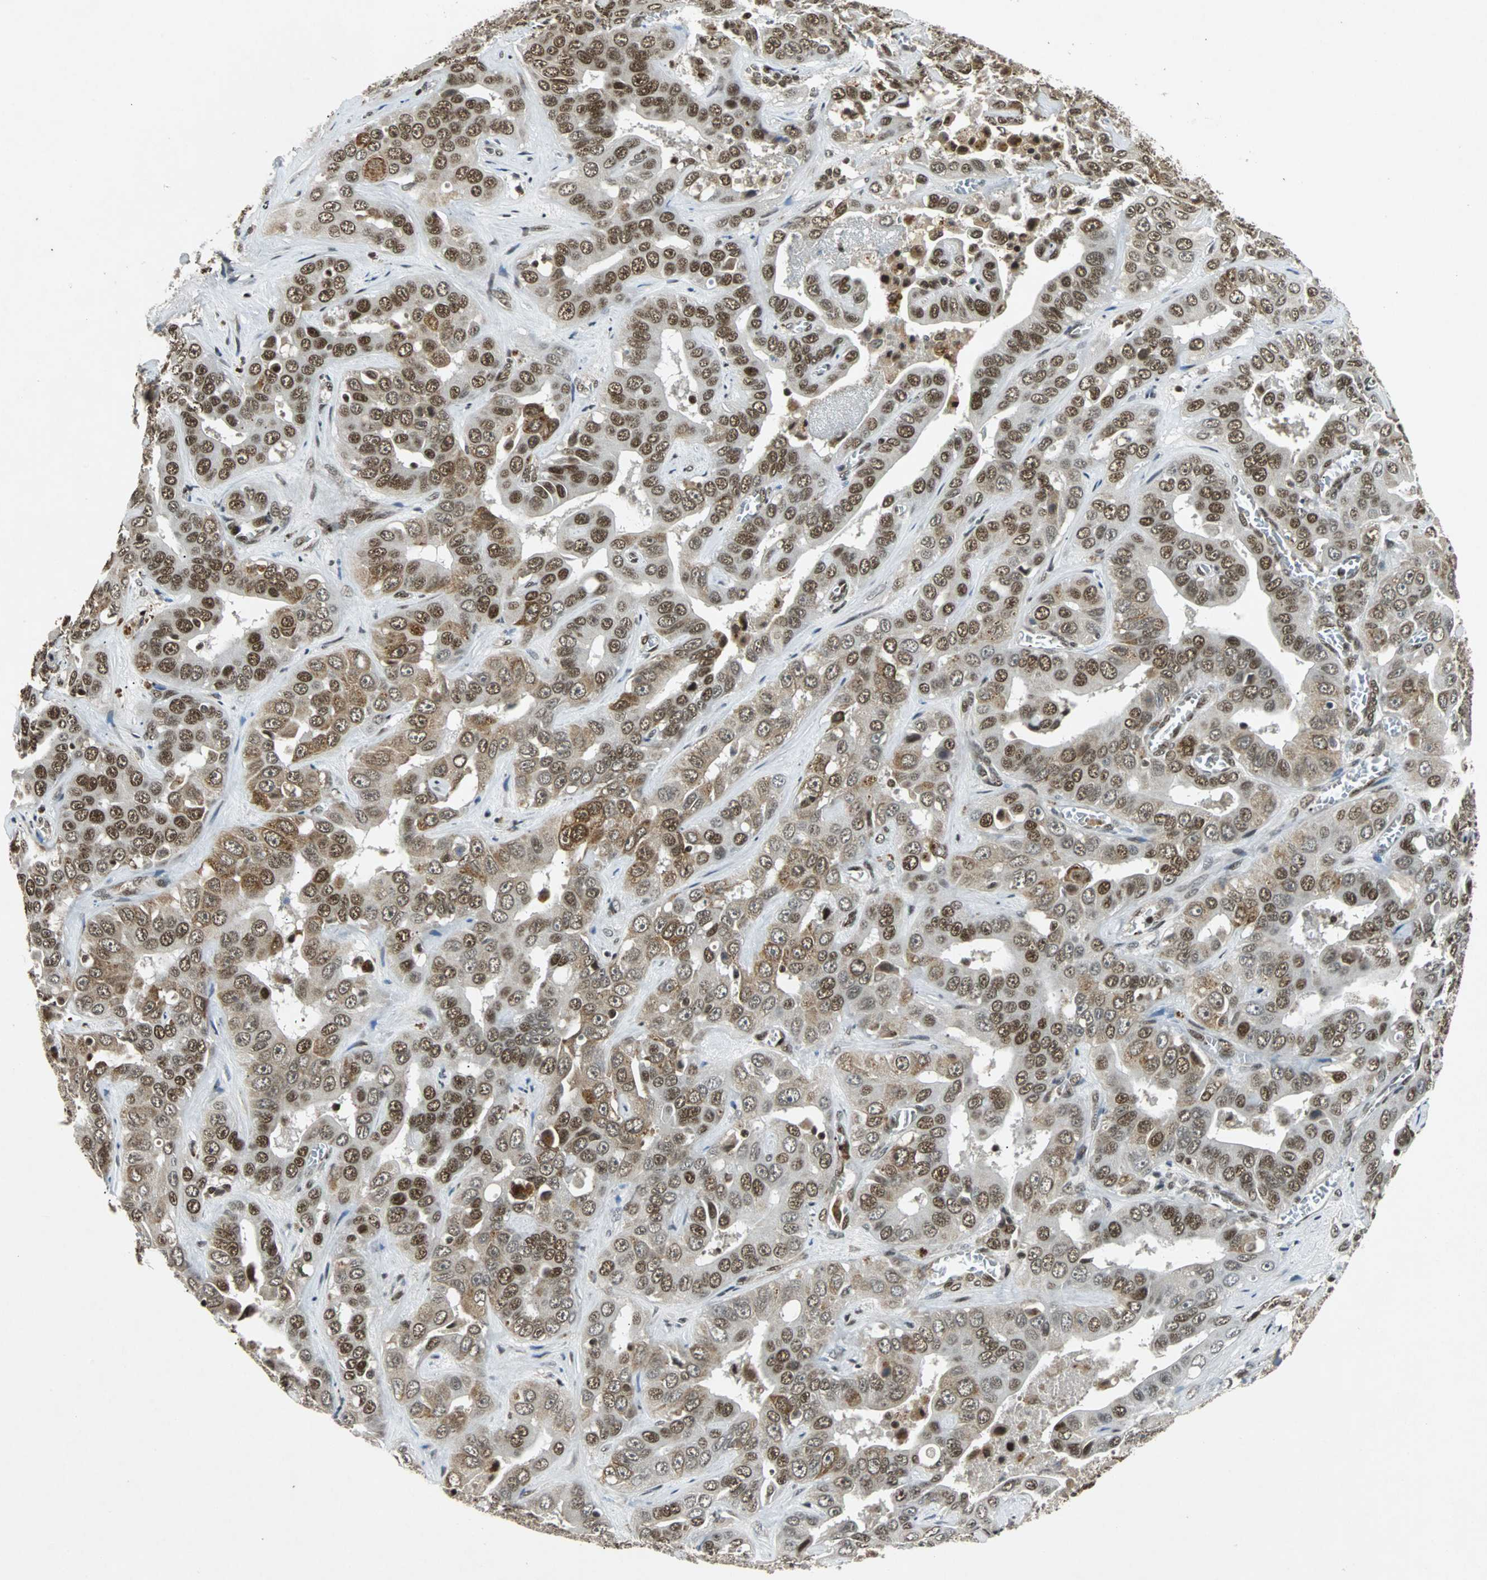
{"staining": {"intensity": "strong", "quantity": ">75%", "location": "nuclear"}, "tissue": "liver cancer", "cell_type": "Tumor cells", "image_type": "cancer", "snomed": [{"axis": "morphology", "description": "Cholangiocarcinoma"}, {"axis": "topography", "description": "Liver"}], "caption": "DAB immunohistochemical staining of liver cholangiocarcinoma displays strong nuclear protein staining in about >75% of tumor cells.", "gene": "TAF5", "patient": {"sex": "female", "age": 52}}